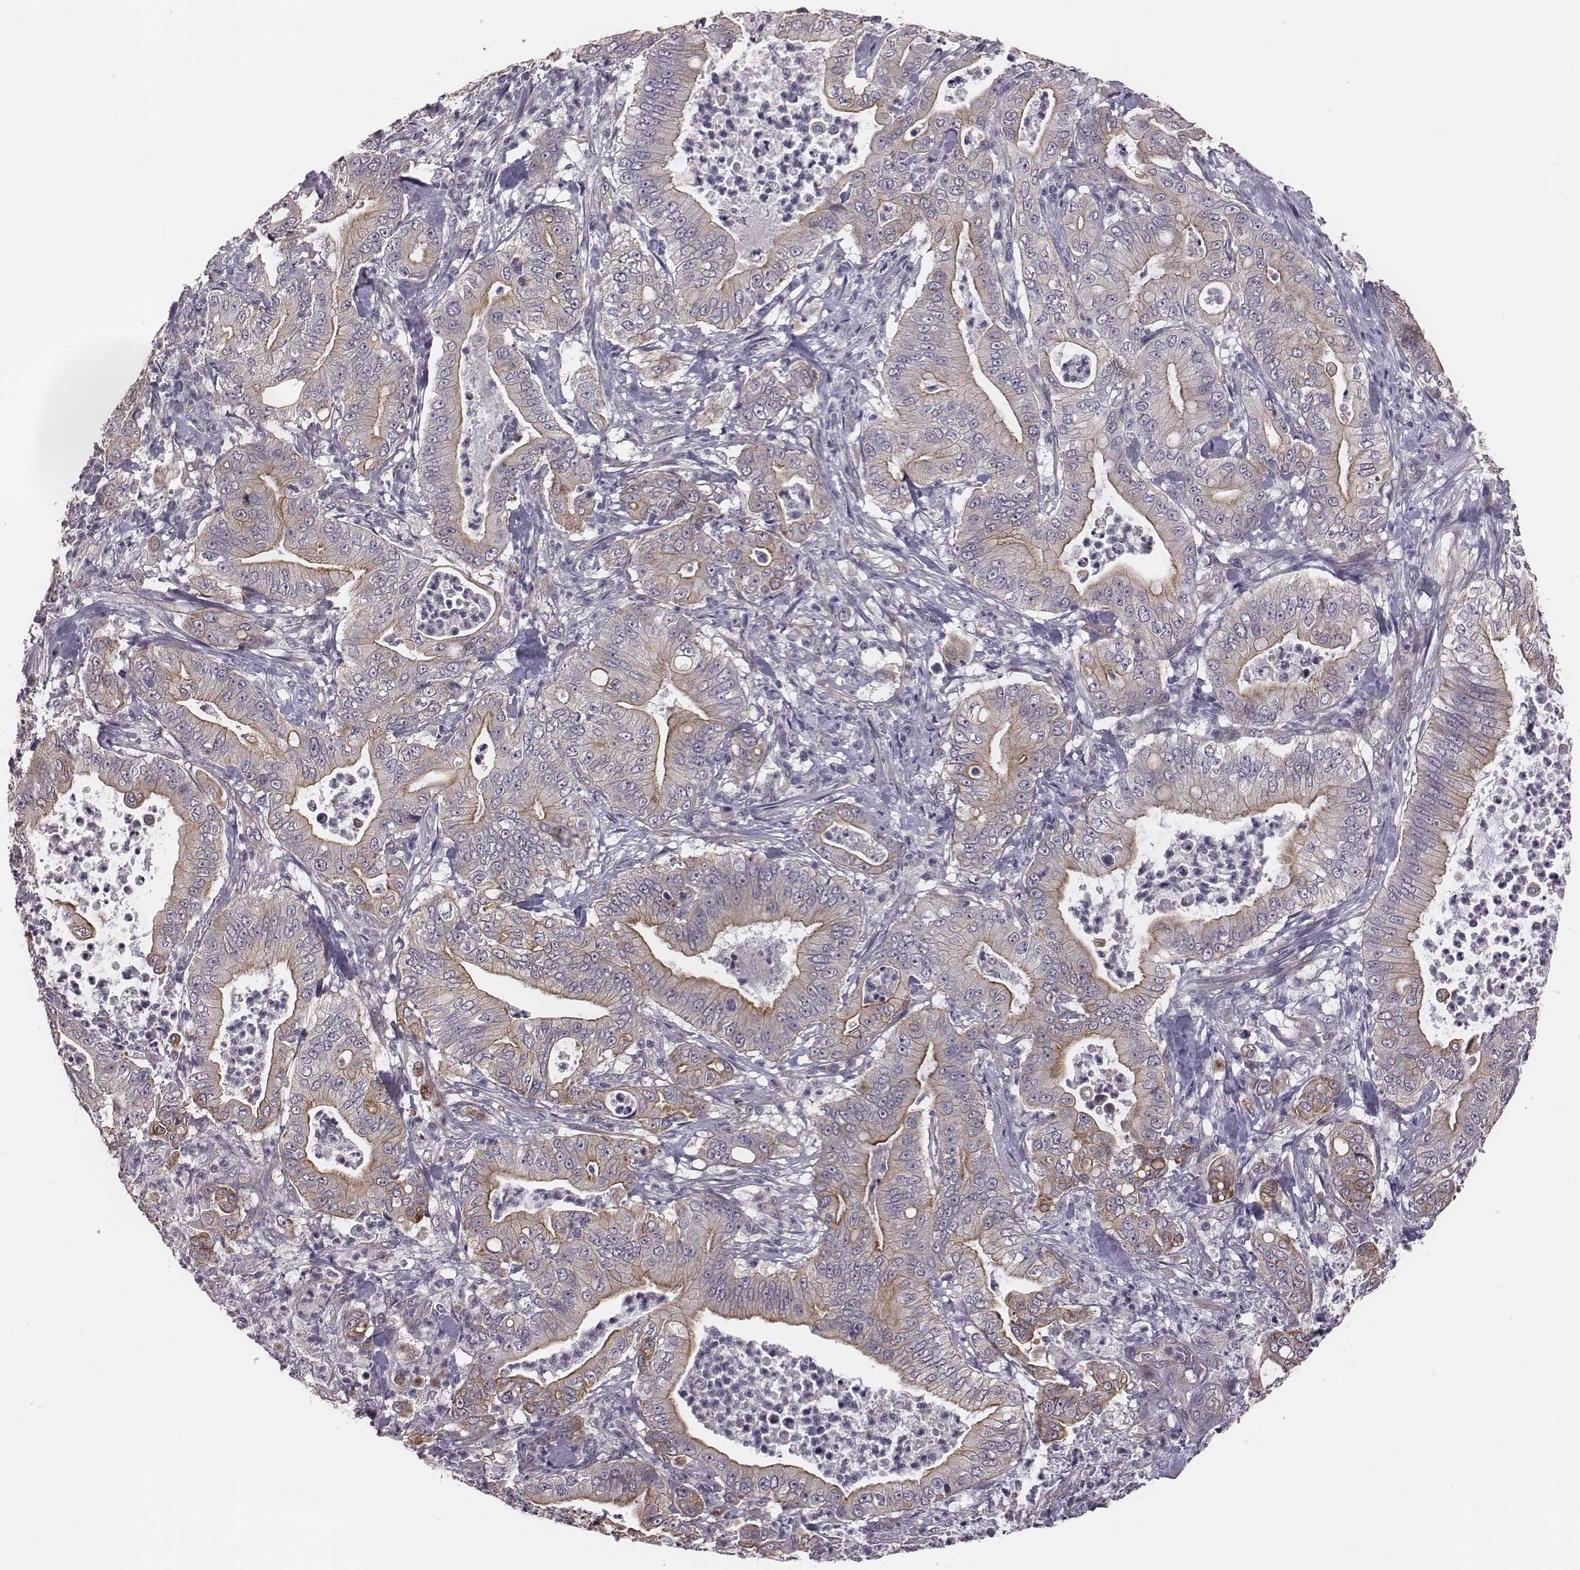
{"staining": {"intensity": "weak", "quantity": "25%-75%", "location": "cytoplasmic/membranous"}, "tissue": "pancreatic cancer", "cell_type": "Tumor cells", "image_type": "cancer", "snomed": [{"axis": "morphology", "description": "Adenocarcinoma, NOS"}, {"axis": "topography", "description": "Pancreas"}], "caption": "A low amount of weak cytoplasmic/membranous expression is appreciated in about 25%-75% of tumor cells in pancreatic cancer (adenocarcinoma) tissue.", "gene": "SCARF1", "patient": {"sex": "male", "age": 71}}